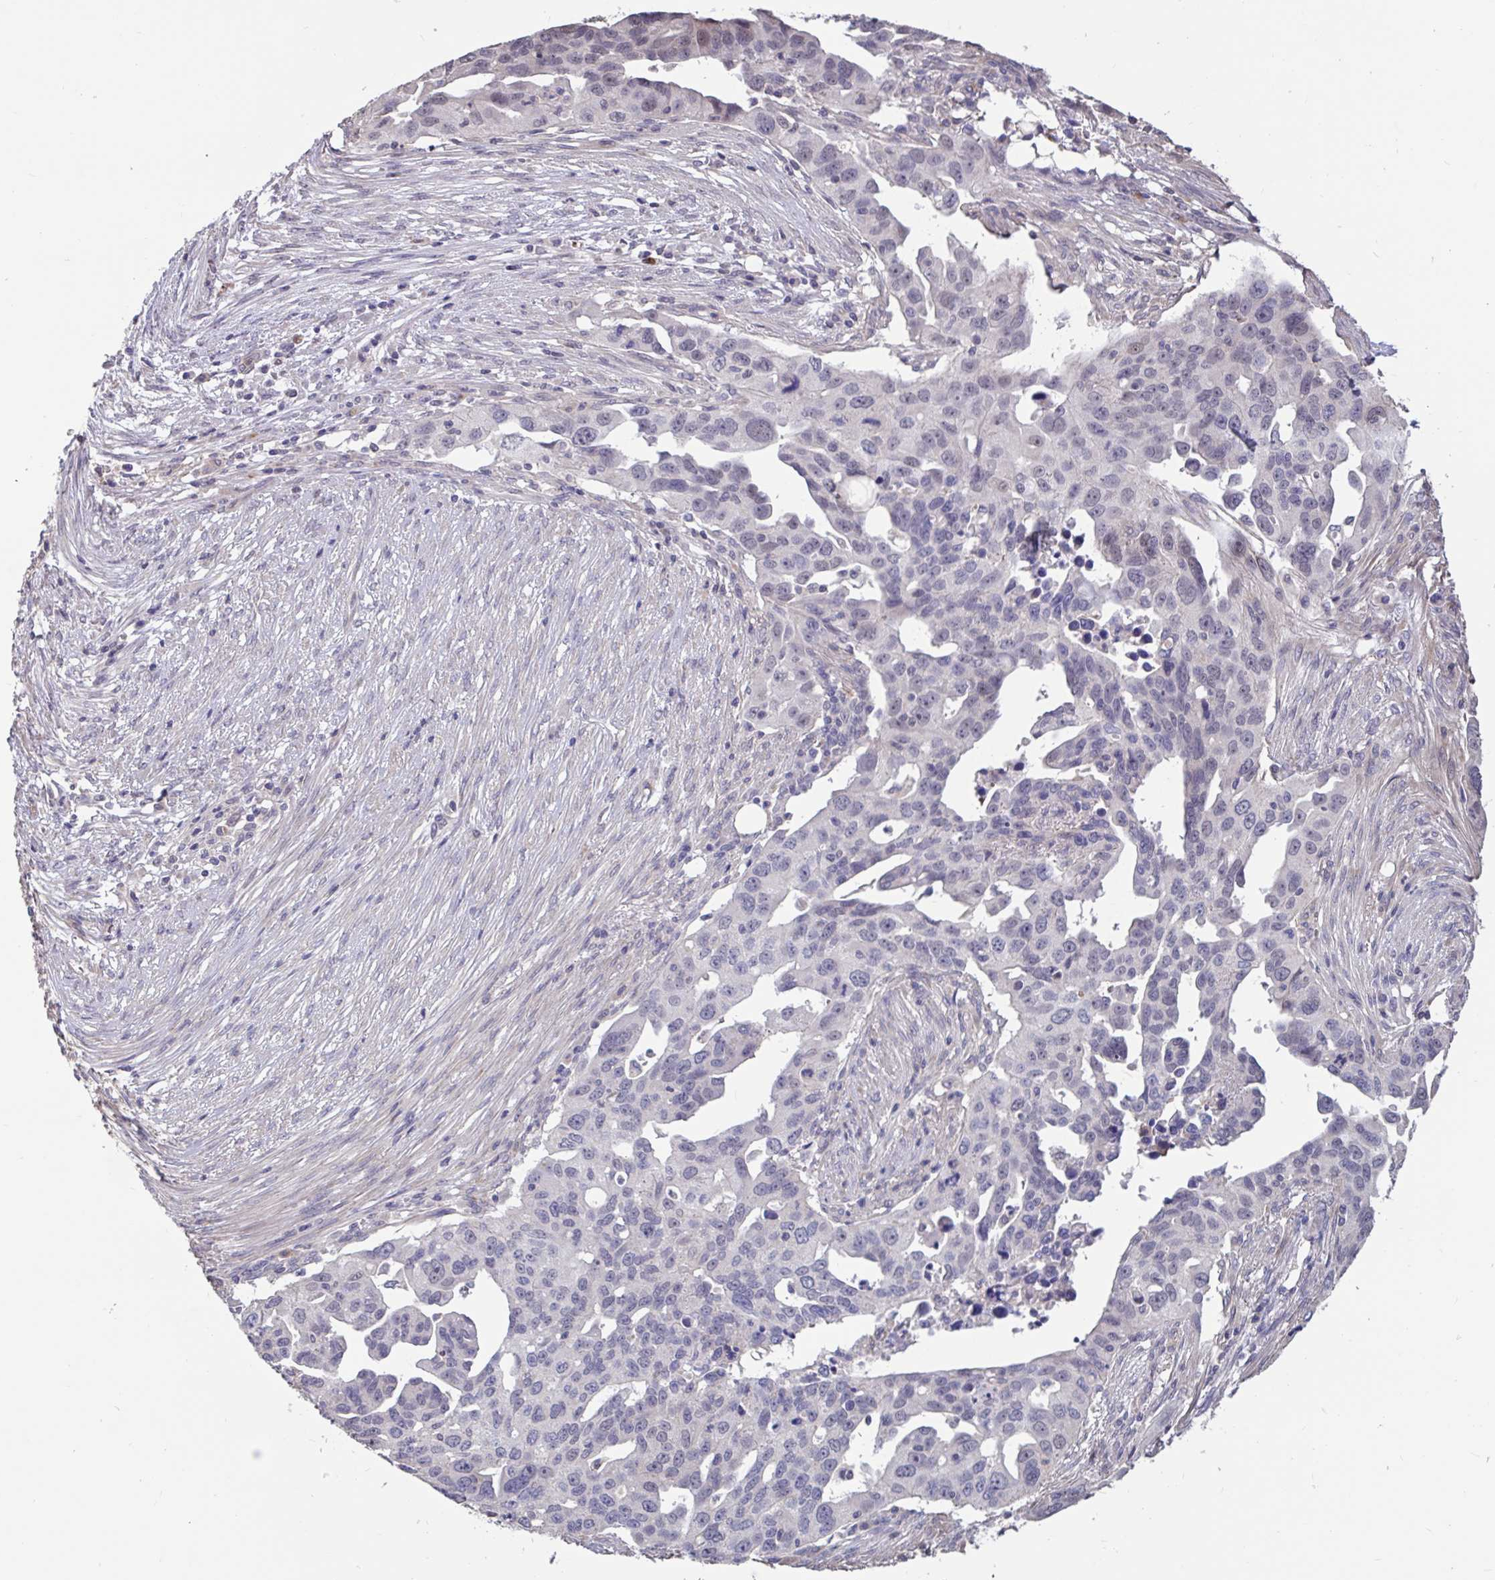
{"staining": {"intensity": "negative", "quantity": "none", "location": "none"}, "tissue": "ovarian cancer", "cell_type": "Tumor cells", "image_type": "cancer", "snomed": [{"axis": "morphology", "description": "Carcinoma, endometroid"}, {"axis": "morphology", "description": "Cystadenocarcinoma, serous, NOS"}, {"axis": "topography", "description": "Ovary"}], "caption": "High power microscopy photomicrograph of an immunohistochemistry (IHC) micrograph of ovarian cancer, revealing no significant expression in tumor cells. The staining is performed using DAB brown chromogen with nuclei counter-stained in using hematoxylin.", "gene": "DDX39A", "patient": {"sex": "female", "age": 45}}